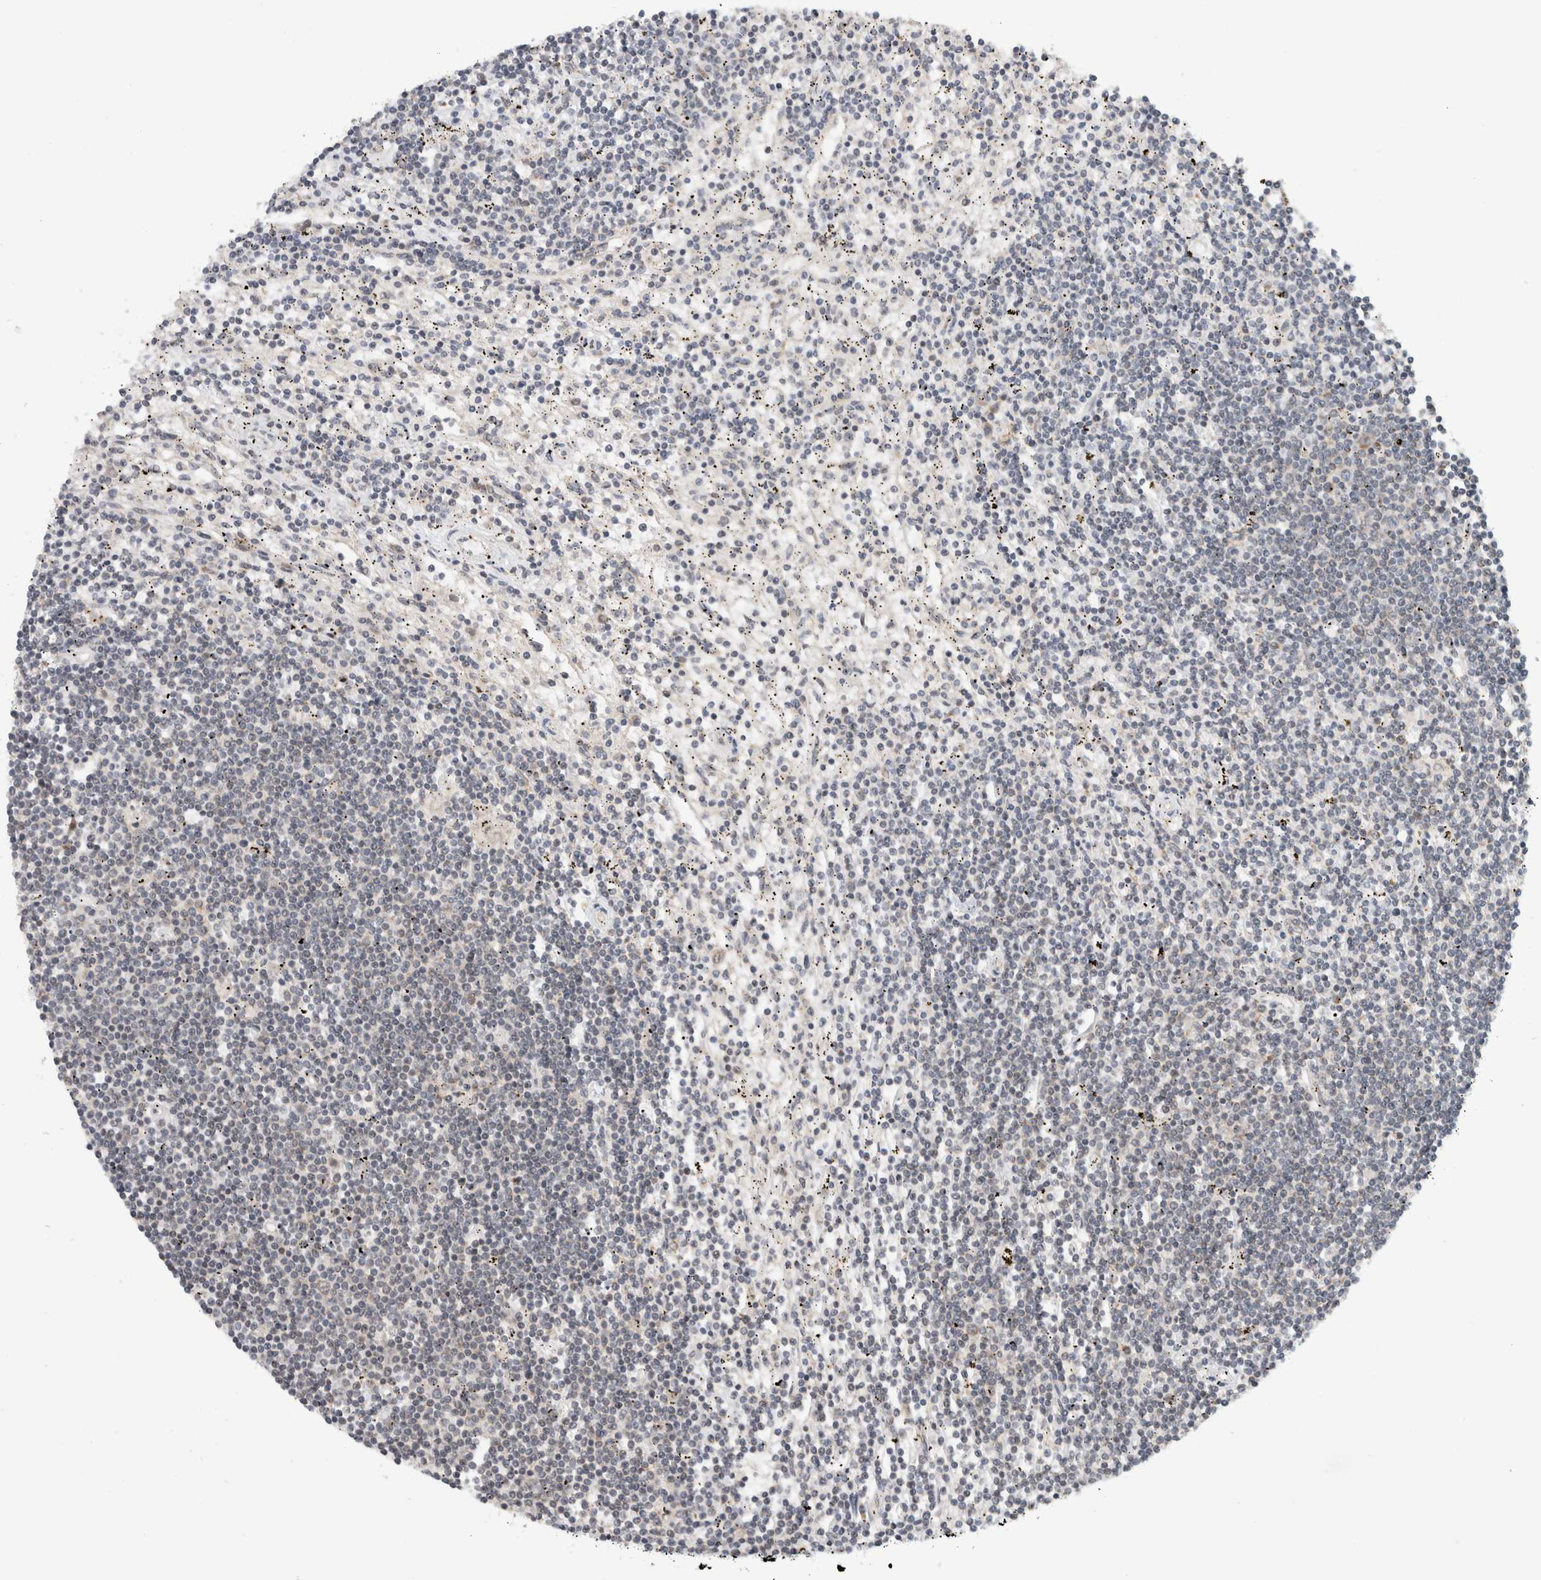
{"staining": {"intensity": "negative", "quantity": "none", "location": "none"}, "tissue": "lymphoma", "cell_type": "Tumor cells", "image_type": "cancer", "snomed": [{"axis": "morphology", "description": "Malignant lymphoma, non-Hodgkin's type, Low grade"}, {"axis": "topography", "description": "Spleen"}], "caption": "Tumor cells show no significant protein expression in malignant lymphoma, non-Hodgkin's type (low-grade). (DAB IHC, high magnification).", "gene": "CMC2", "patient": {"sex": "male", "age": 76}}